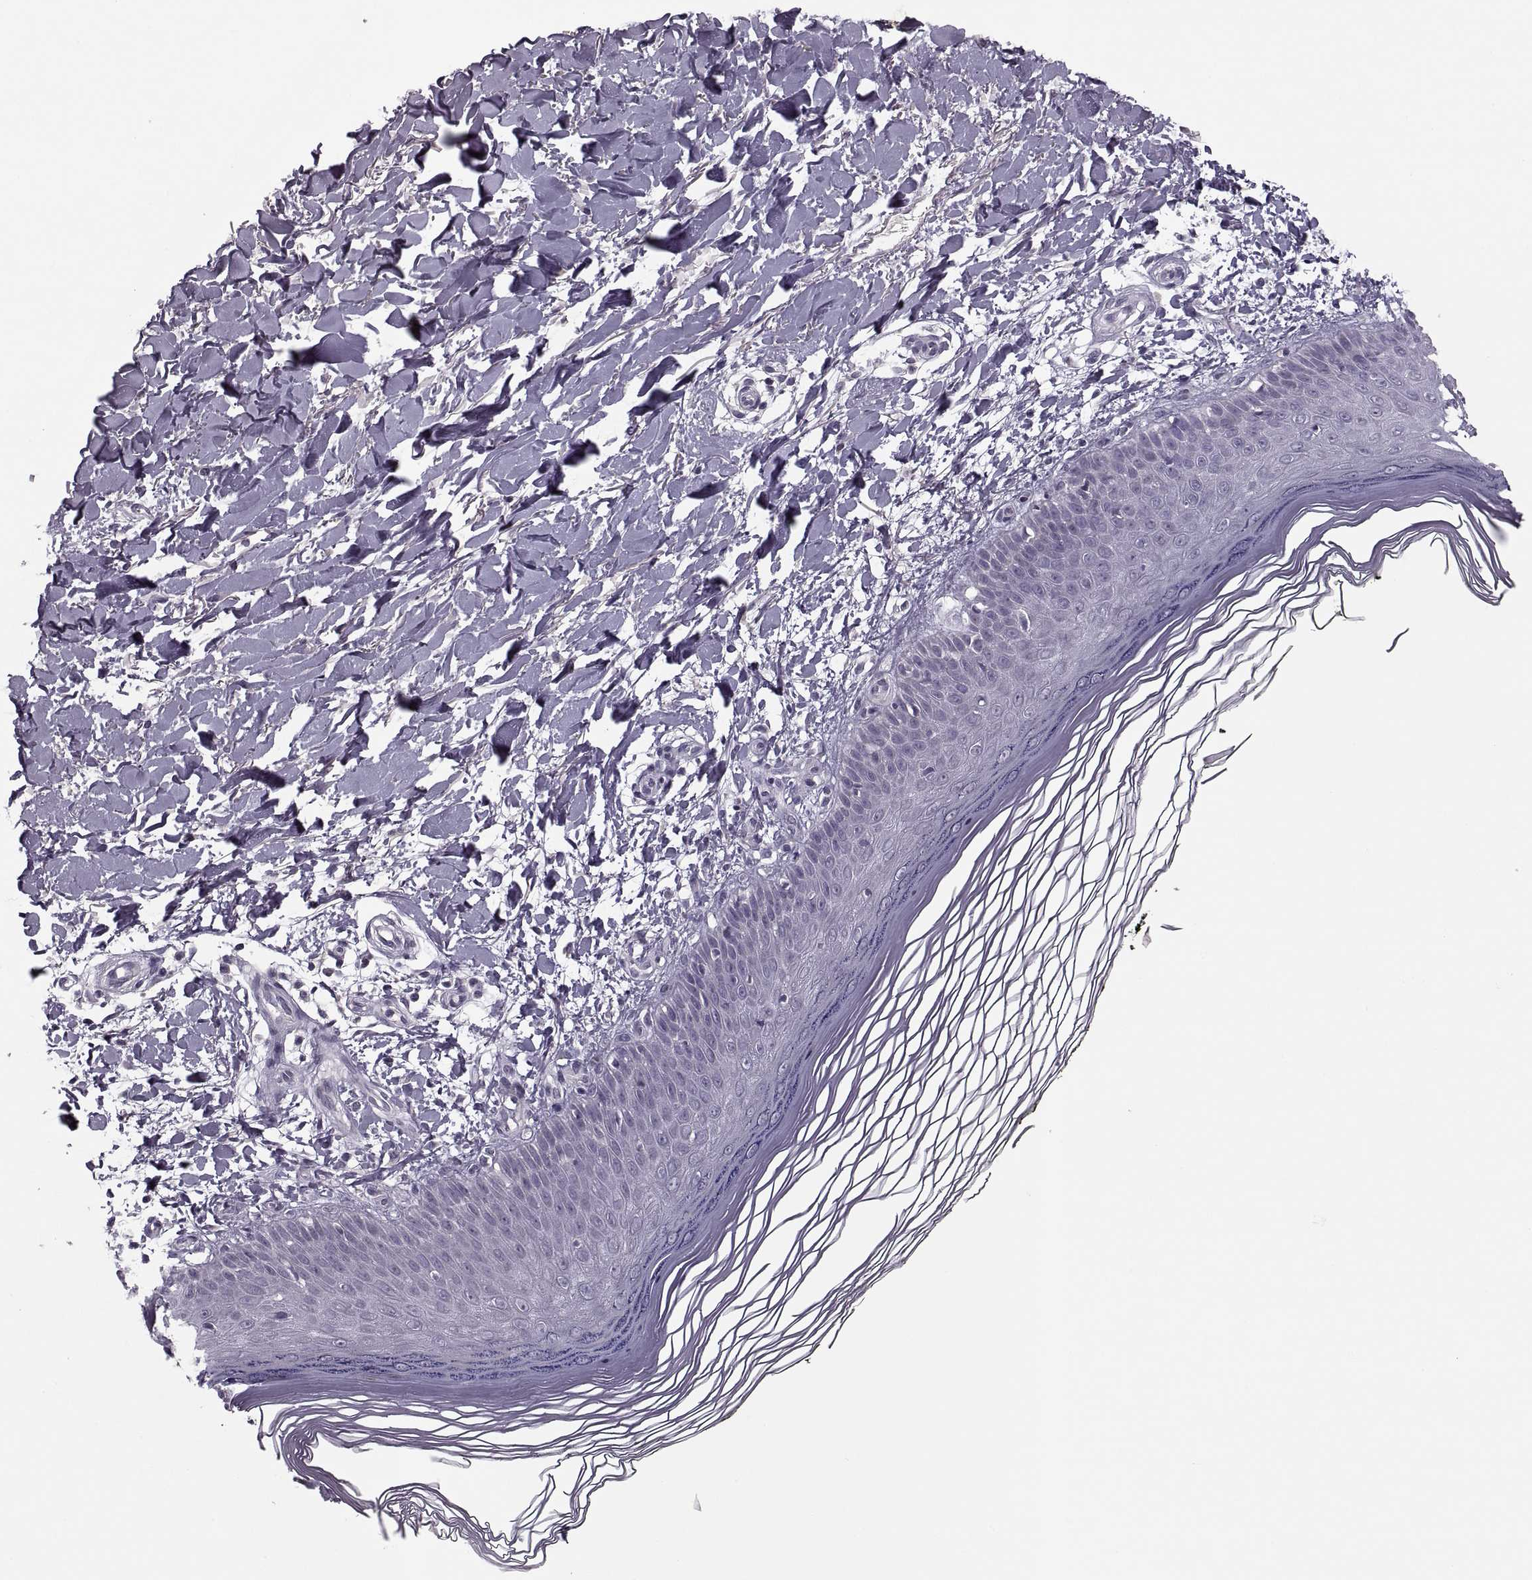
{"staining": {"intensity": "negative", "quantity": "none", "location": "none"}, "tissue": "skin", "cell_type": "Fibroblasts", "image_type": "normal", "snomed": [{"axis": "morphology", "description": "Normal tissue, NOS"}, {"axis": "topography", "description": "Skin"}], "caption": "Immunohistochemistry (IHC) image of normal skin stained for a protein (brown), which exhibits no positivity in fibroblasts.", "gene": "CACNA1F", "patient": {"sex": "female", "age": 62}}